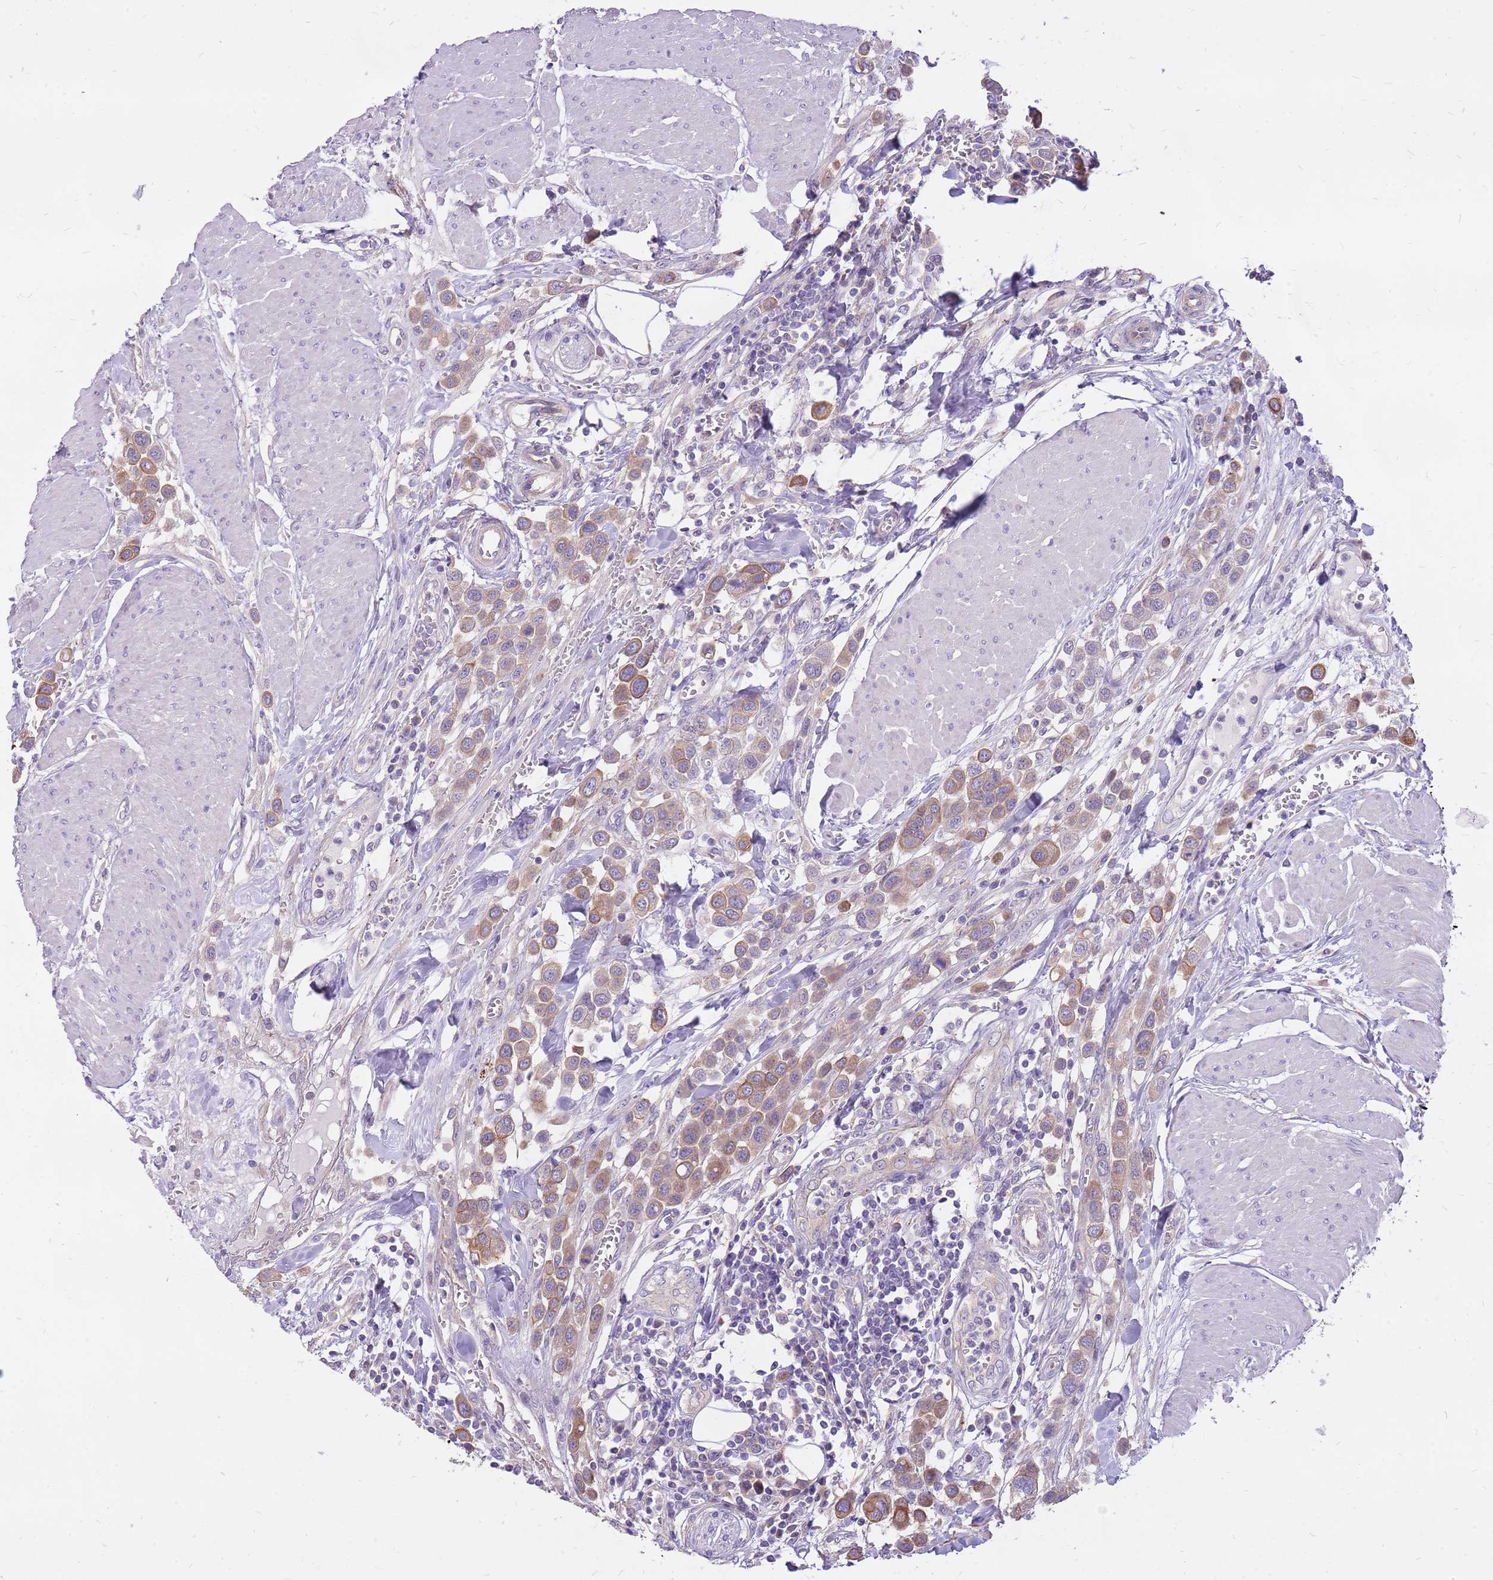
{"staining": {"intensity": "moderate", "quantity": "25%-75%", "location": "cytoplasmic/membranous"}, "tissue": "urothelial cancer", "cell_type": "Tumor cells", "image_type": "cancer", "snomed": [{"axis": "morphology", "description": "Urothelial carcinoma, High grade"}, {"axis": "topography", "description": "Urinary bladder"}], "caption": "Moderate cytoplasmic/membranous protein staining is seen in about 25%-75% of tumor cells in urothelial carcinoma (high-grade). (brown staining indicates protein expression, while blue staining denotes nuclei).", "gene": "WASHC4", "patient": {"sex": "male", "age": 50}}